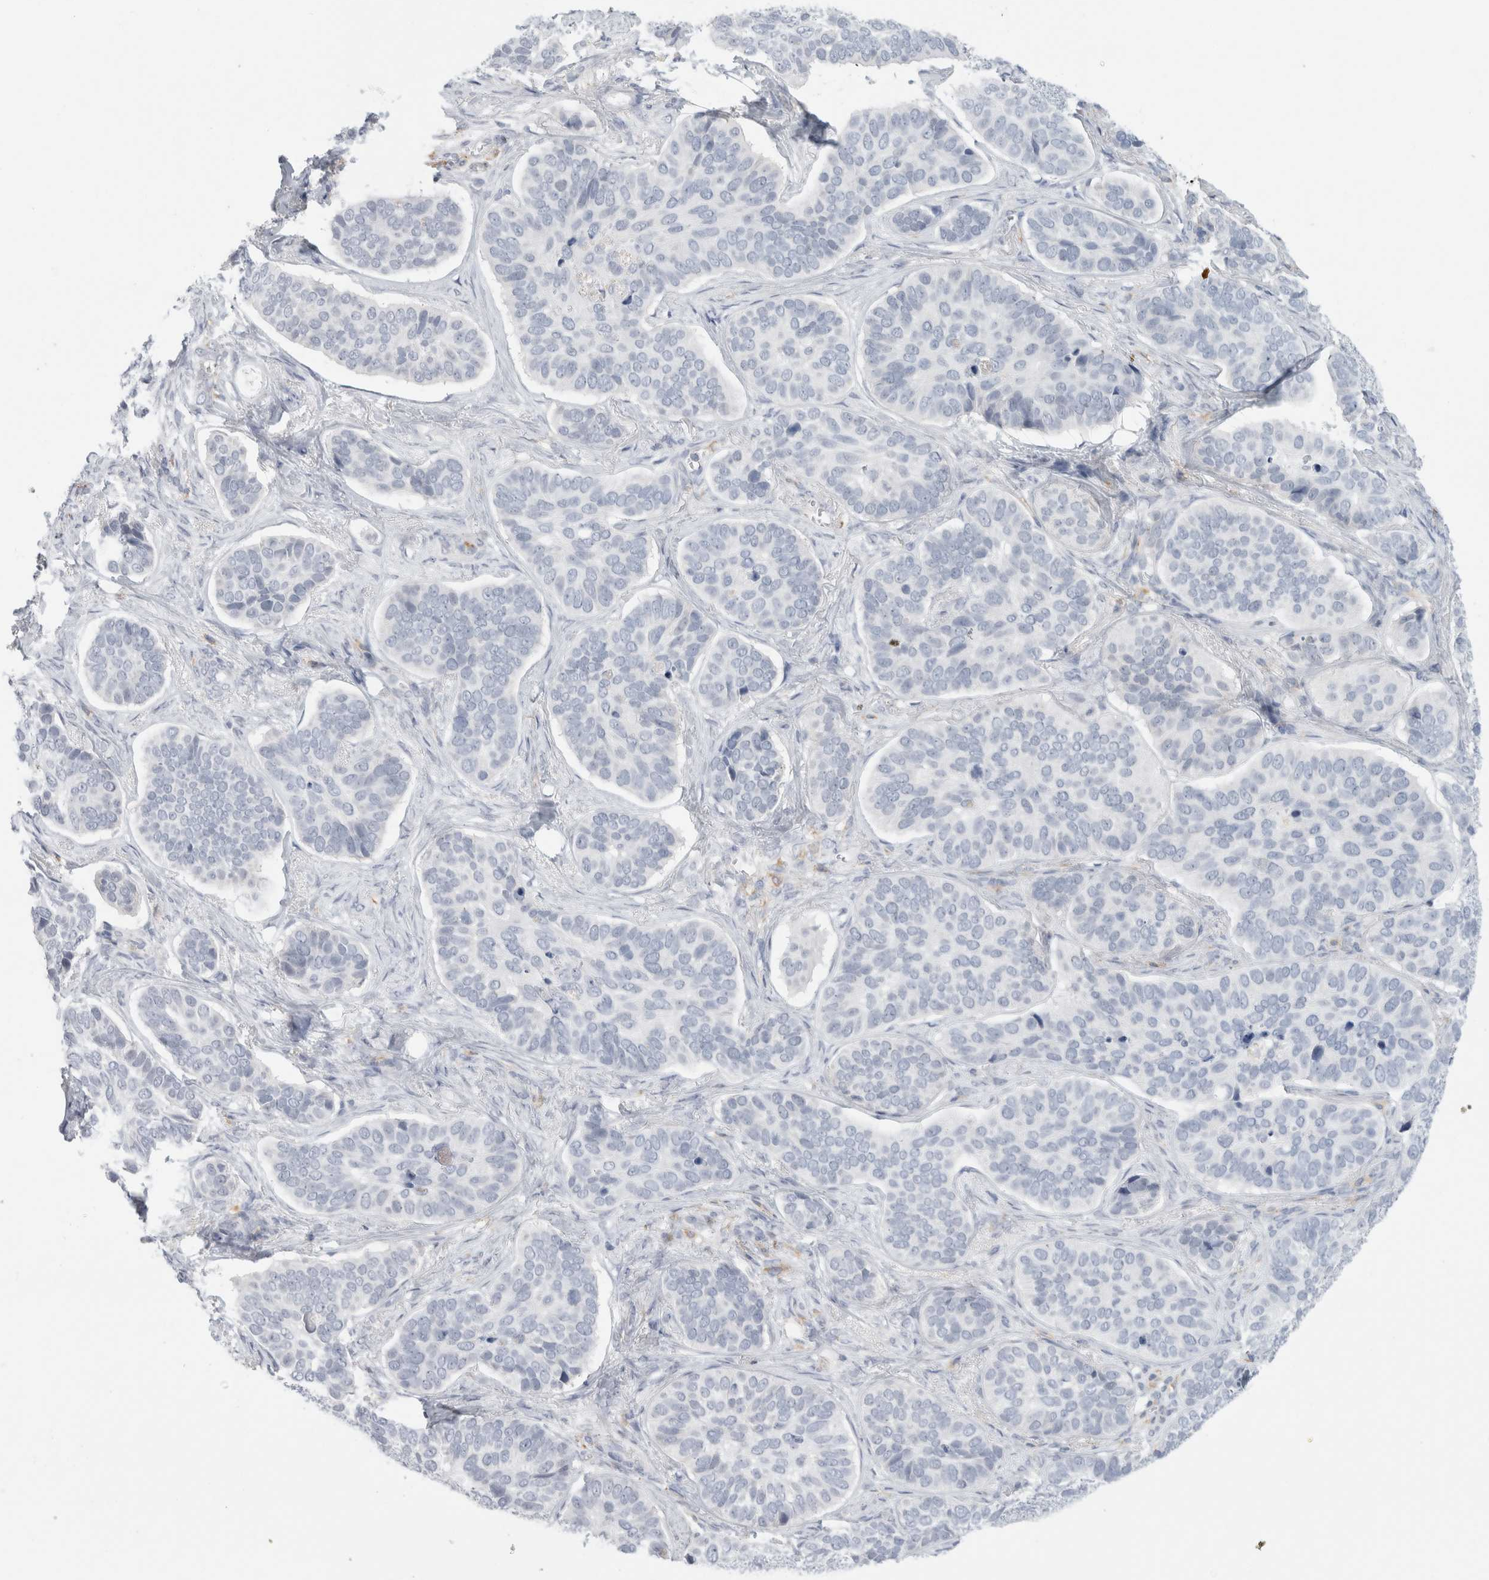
{"staining": {"intensity": "negative", "quantity": "none", "location": "none"}, "tissue": "skin cancer", "cell_type": "Tumor cells", "image_type": "cancer", "snomed": [{"axis": "morphology", "description": "Basal cell carcinoma"}, {"axis": "topography", "description": "Skin"}], "caption": "IHC of basal cell carcinoma (skin) exhibits no positivity in tumor cells. (IHC, brightfield microscopy, high magnification).", "gene": "ANKMY1", "patient": {"sex": "male", "age": 62}}